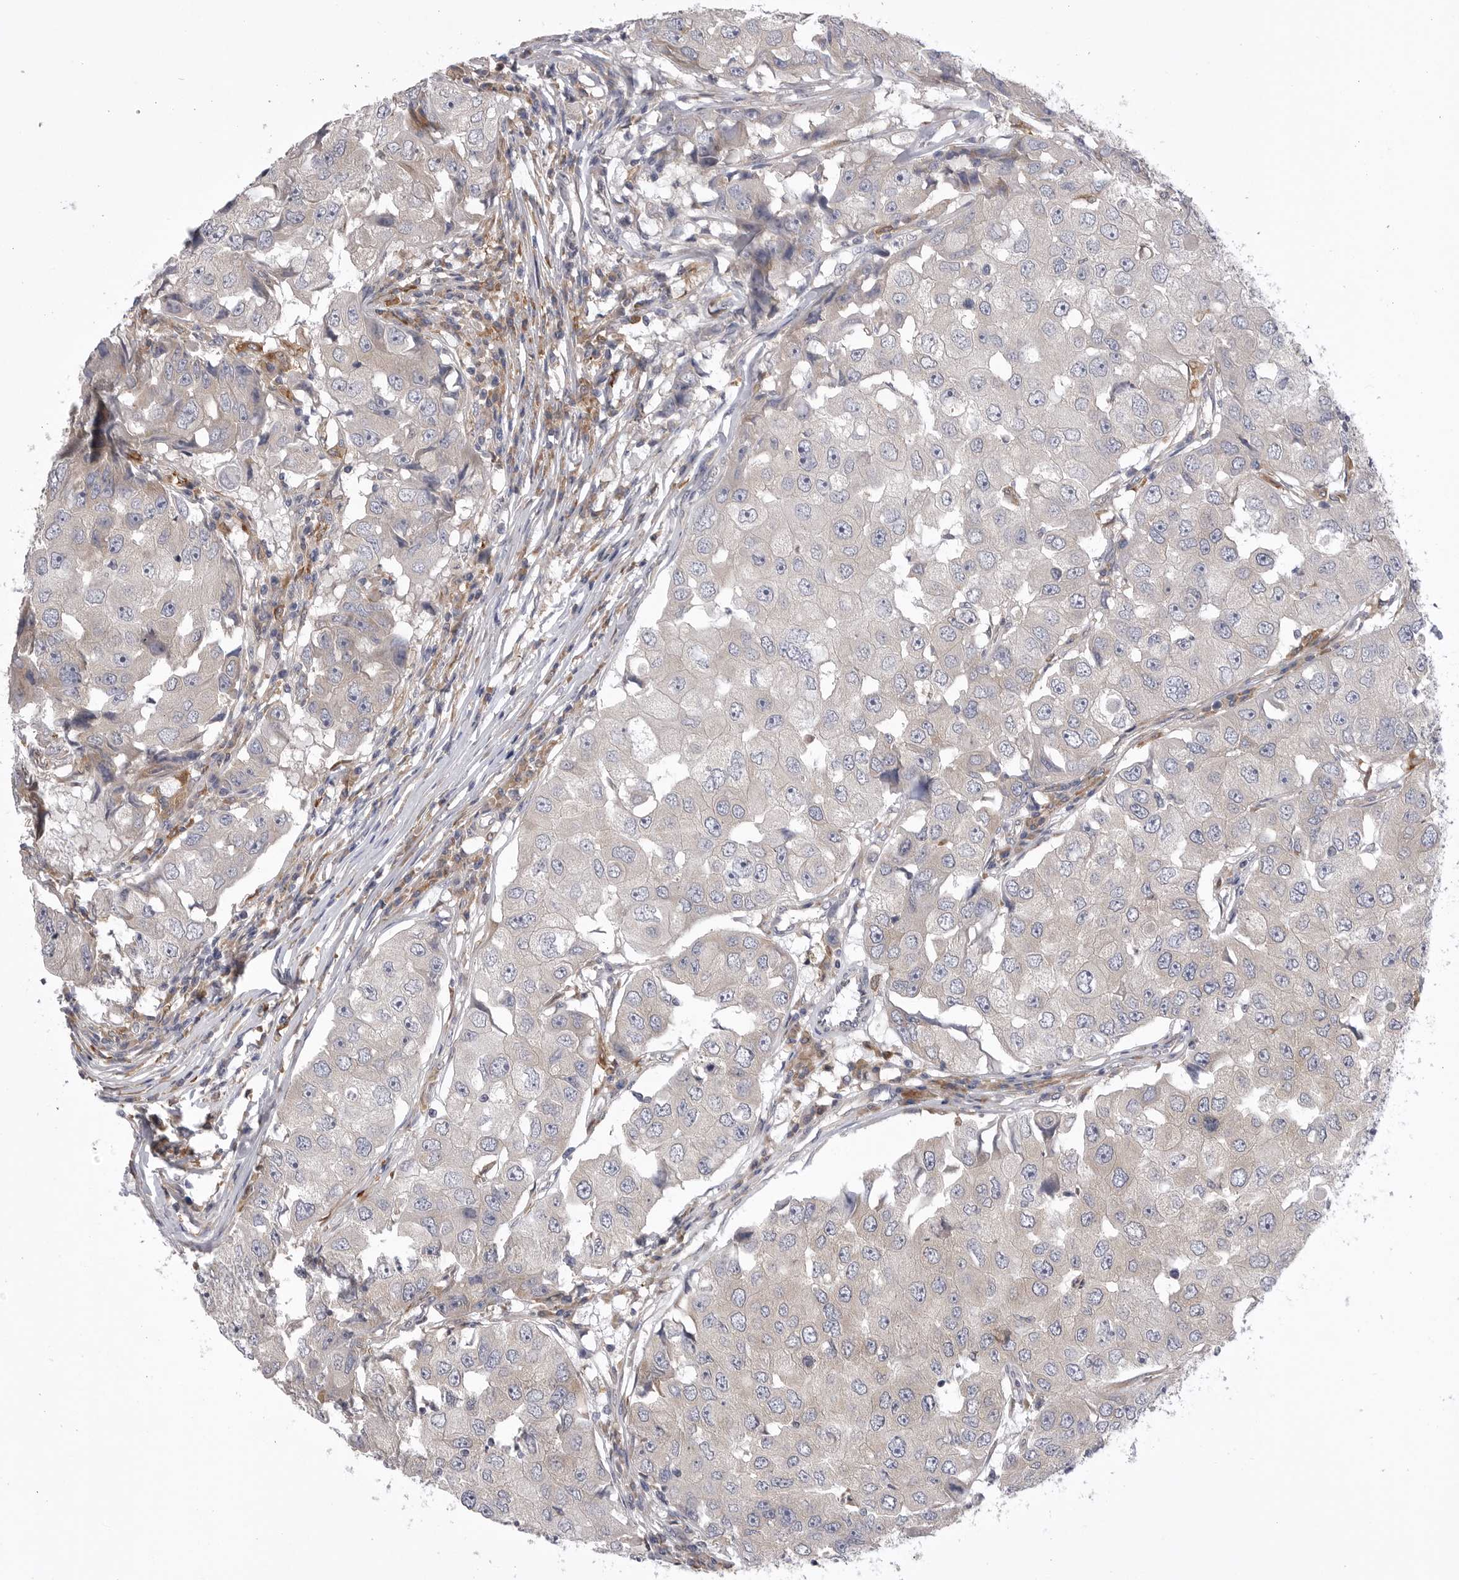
{"staining": {"intensity": "negative", "quantity": "none", "location": "none"}, "tissue": "breast cancer", "cell_type": "Tumor cells", "image_type": "cancer", "snomed": [{"axis": "morphology", "description": "Duct carcinoma"}, {"axis": "topography", "description": "Breast"}], "caption": "The photomicrograph reveals no staining of tumor cells in infiltrating ductal carcinoma (breast).", "gene": "VAC14", "patient": {"sex": "female", "age": 27}}